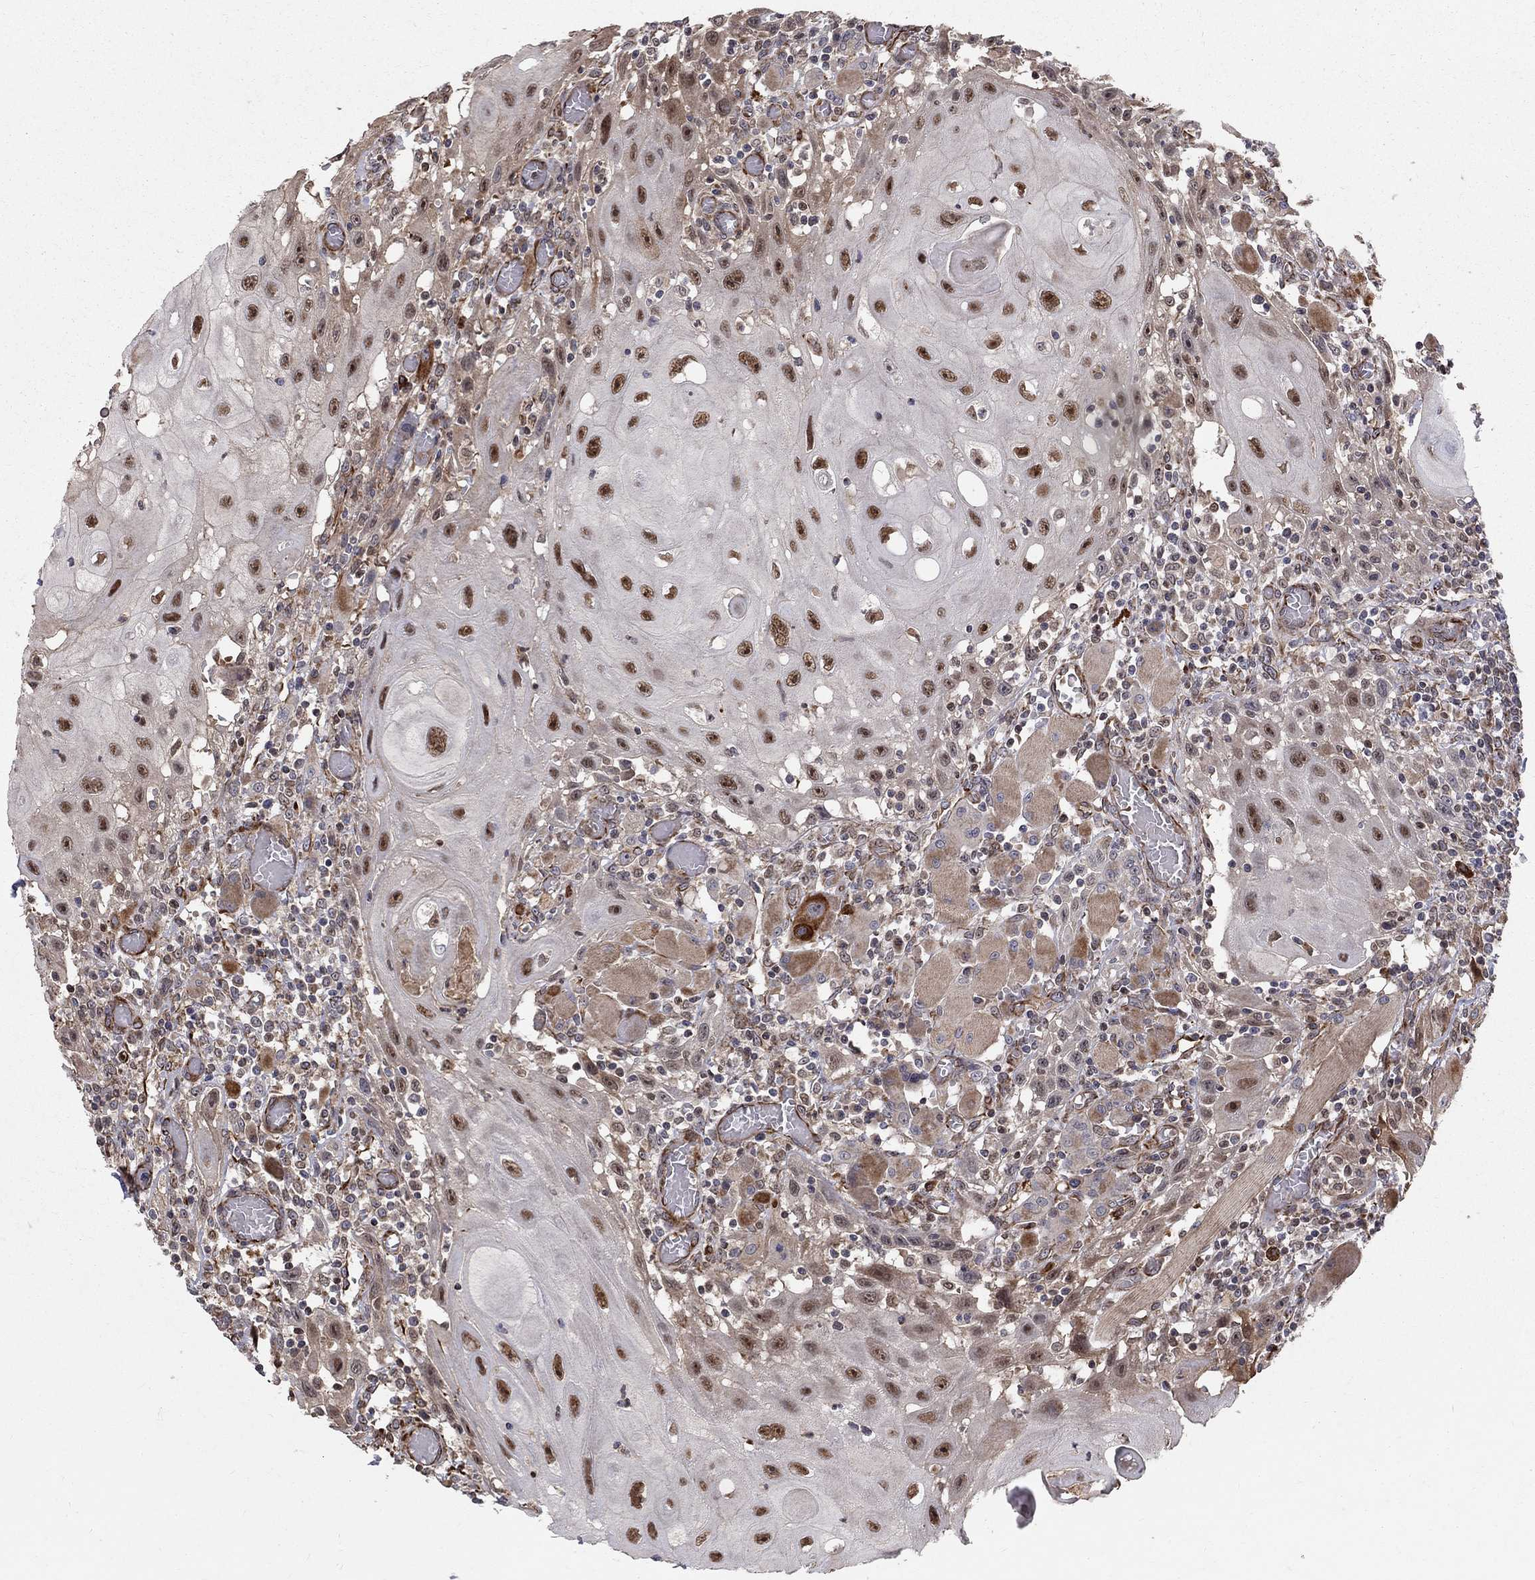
{"staining": {"intensity": "strong", "quantity": "<25%", "location": "cytoplasmic/membranous,nuclear"}, "tissue": "head and neck cancer", "cell_type": "Tumor cells", "image_type": "cancer", "snomed": [{"axis": "morphology", "description": "Normal tissue, NOS"}, {"axis": "morphology", "description": "Squamous cell carcinoma, NOS"}, {"axis": "topography", "description": "Oral tissue"}, {"axis": "topography", "description": "Head-Neck"}], "caption": "Immunohistochemistry of head and neck cancer displays medium levels of strong cytoplasmic/membranous and nuclear expression in about <25% of tumor cells.", "gene": "MSRA", "patient": {"sex": "male", "age": 71}}